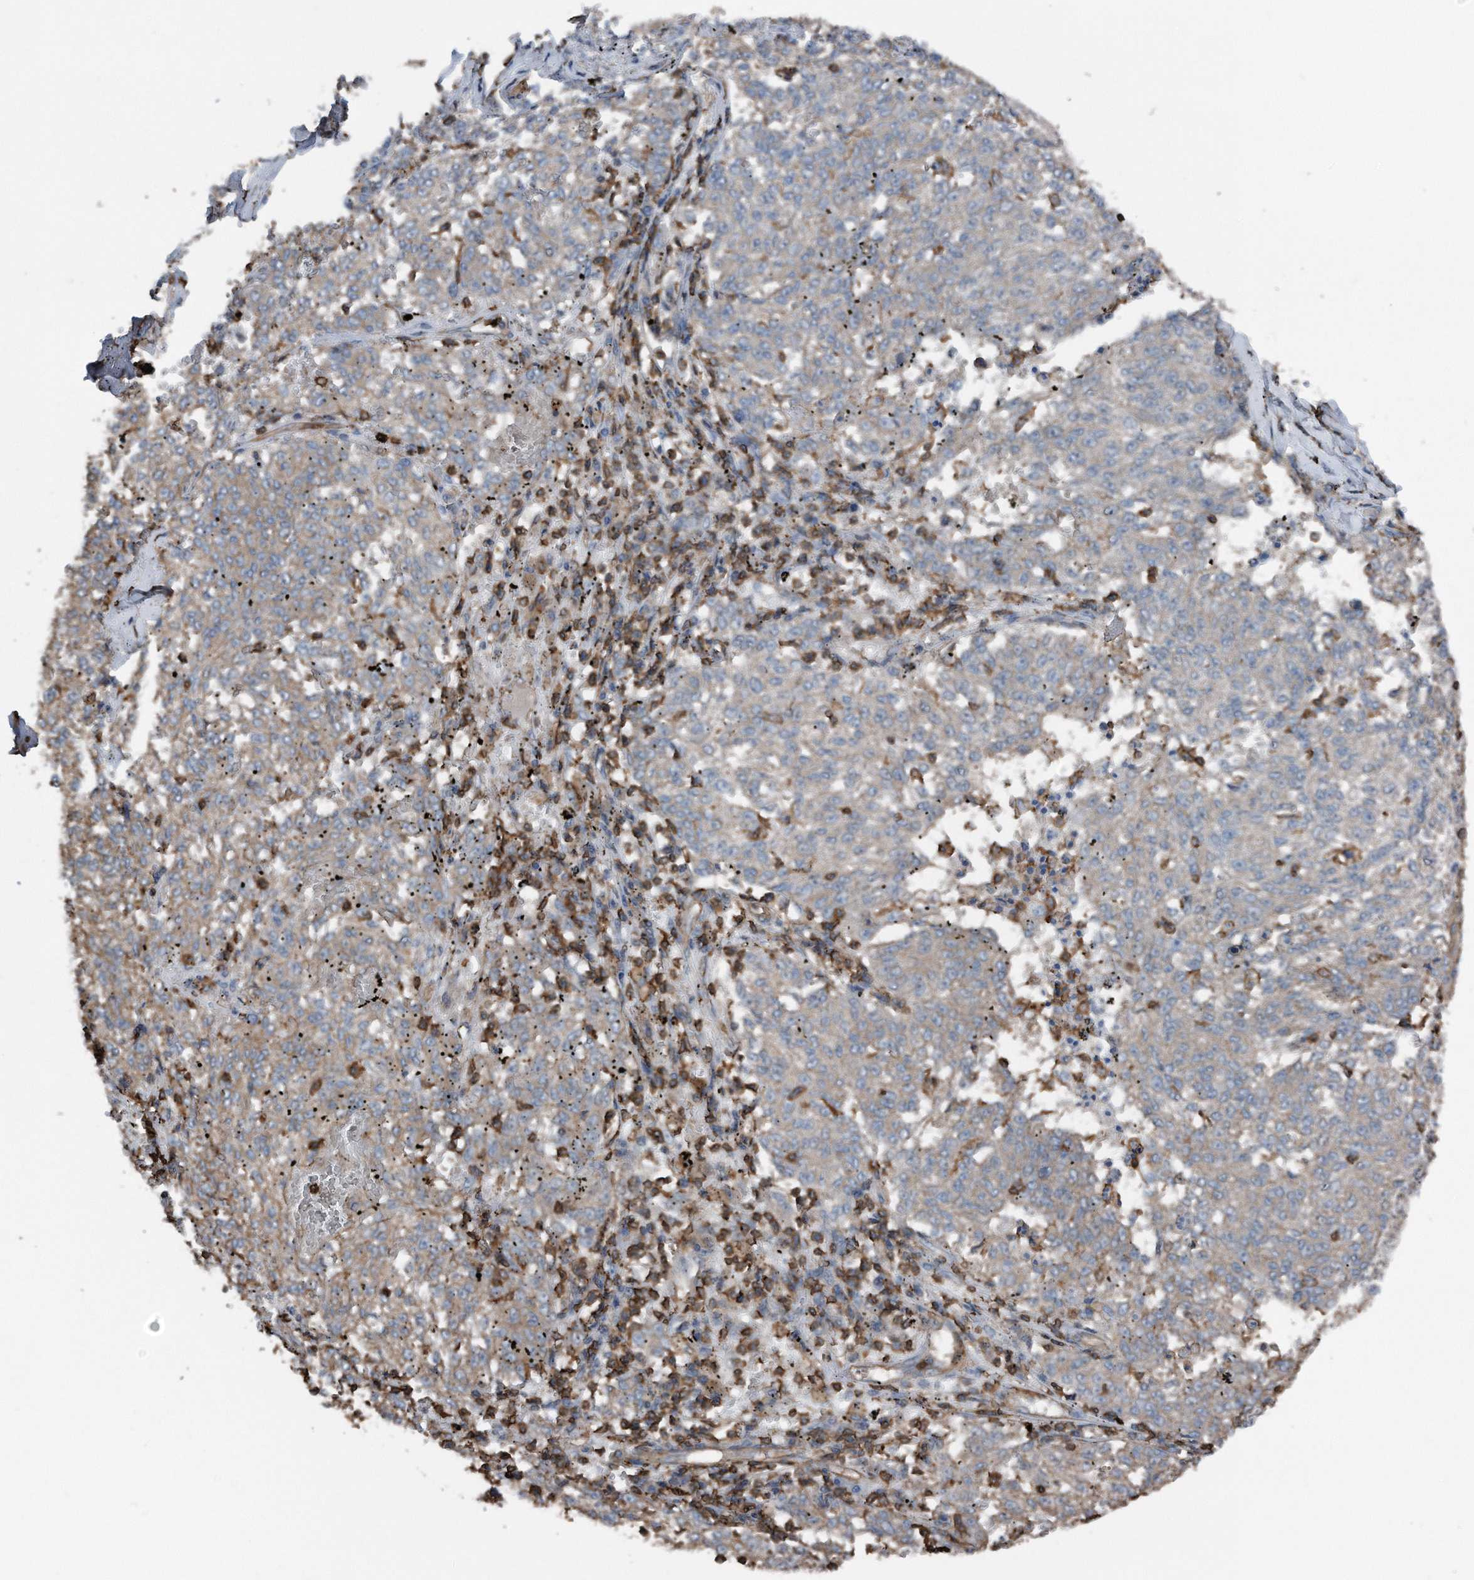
{"staining": {"intensity": "weak", "quantity": ">75%", "location": "cytoplasmic/membranous"}, "tissue": "melanoma", "cell_type": "Tumor cells", "image_type": "cancer", "snomed": [{"axis": "morphology", "description": "Malignant melanoma, NOS"}, {"axis": "topography", "description": "Skin"}], "caption": "Protein analysis of malignant melanoma tissue demonstrates weak cytoplasmic/membranous positivity in approximately >75% of tumor cells.", "gene": "RSPO3", "patient": {"sex": "female", "age": 72}}